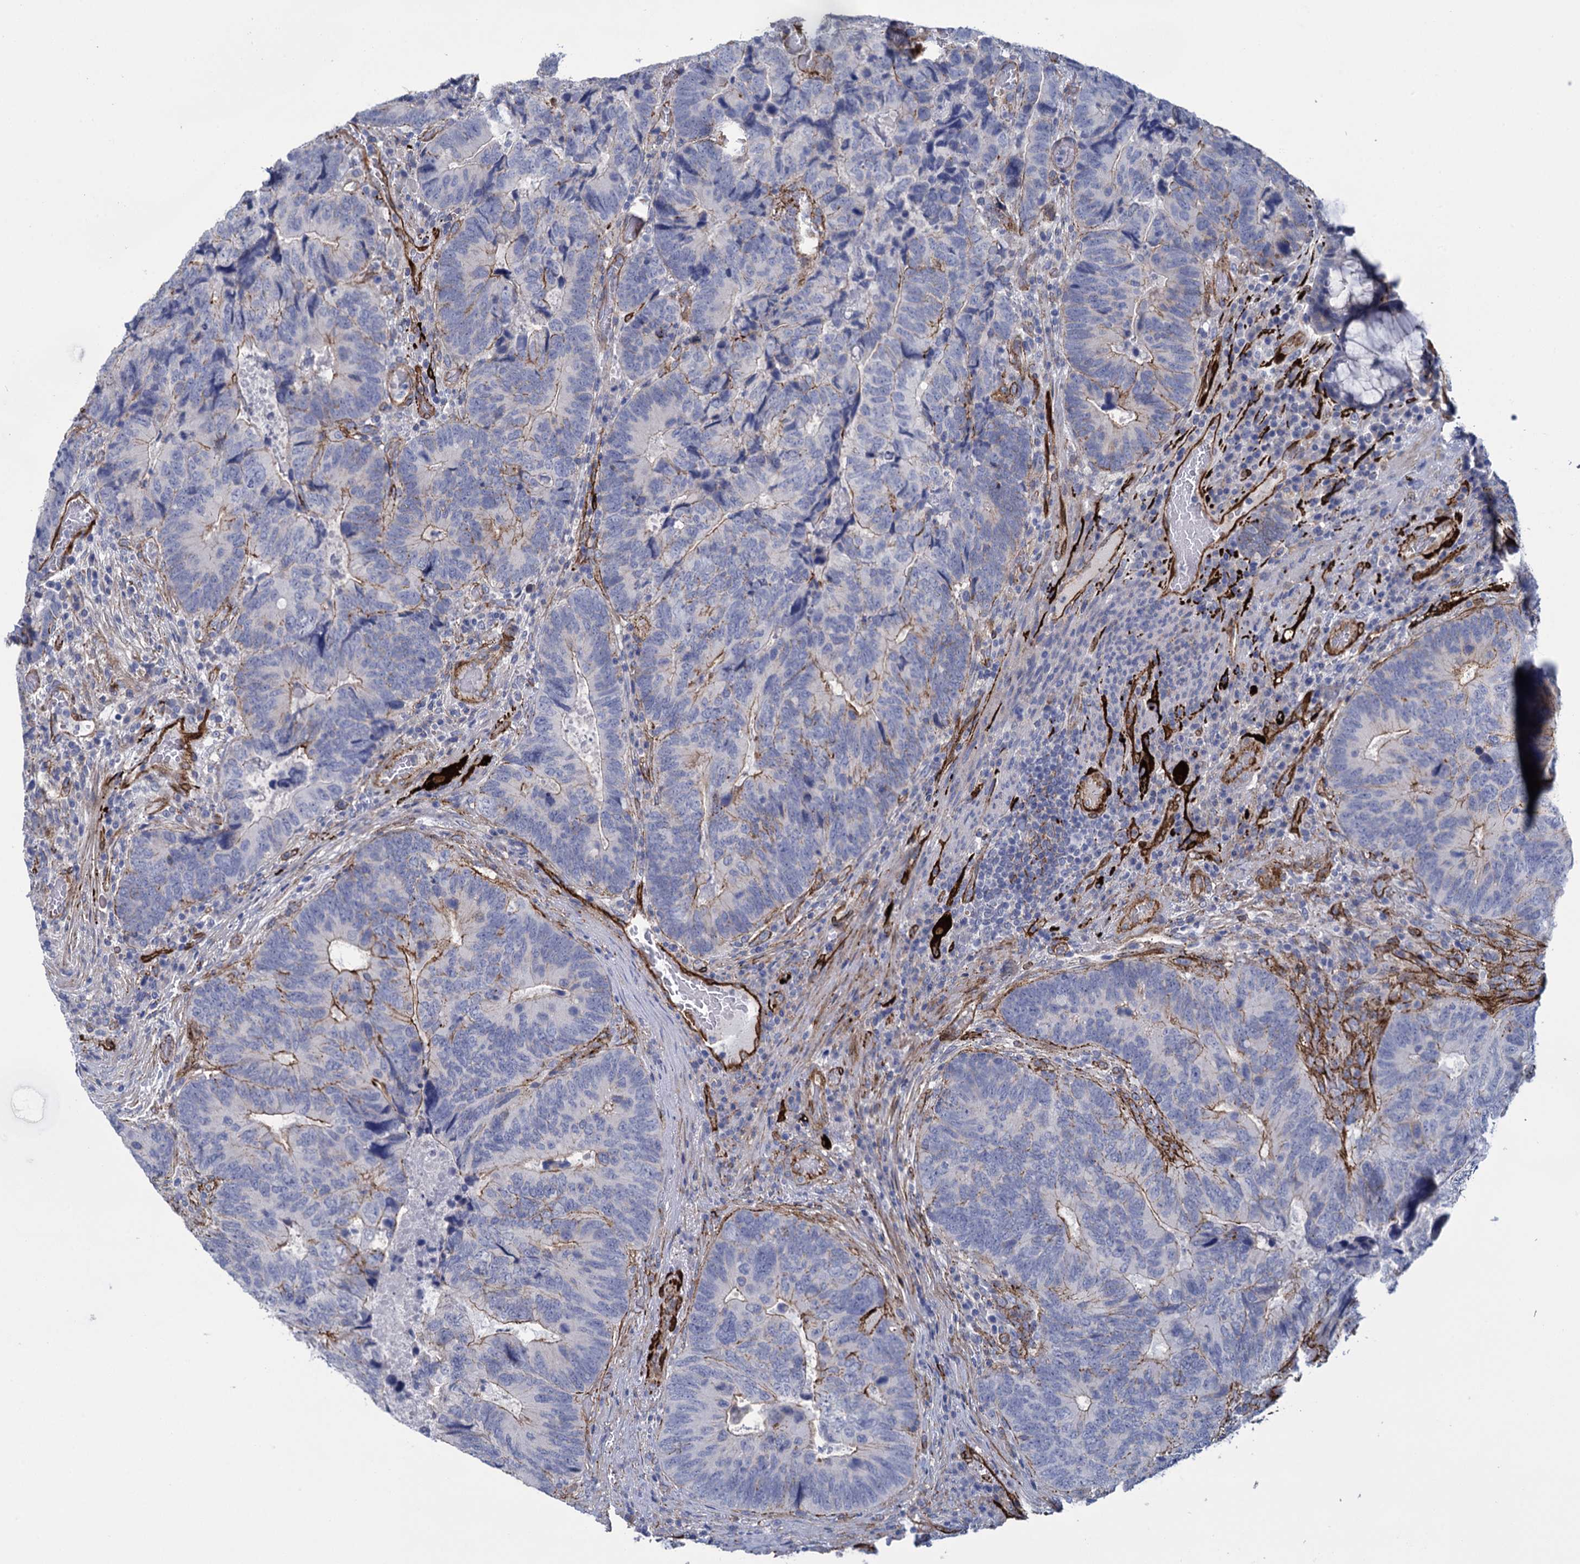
{"staining": {"intensity": "weak", "quantity": "<25%", "location": "cytoplasmic/membranous"}, "tissue": "colorectal cancer", "cell_type": "Tumor cells", "image_type": "cancer", "snomed": [{"axis": "morphology", "description": "Adenocarcinoma, NOS"}, {"axis": "topography", "description": "Colon"}], "caption": "IHC histopathology image of colorectal cancer stained for a protein (brown), which displays no staining in tumor cells. (IHC, brightfield microscopy, high magnification).", "gene": "SNCG", "patient": {"sex": "female", "age": 67}}